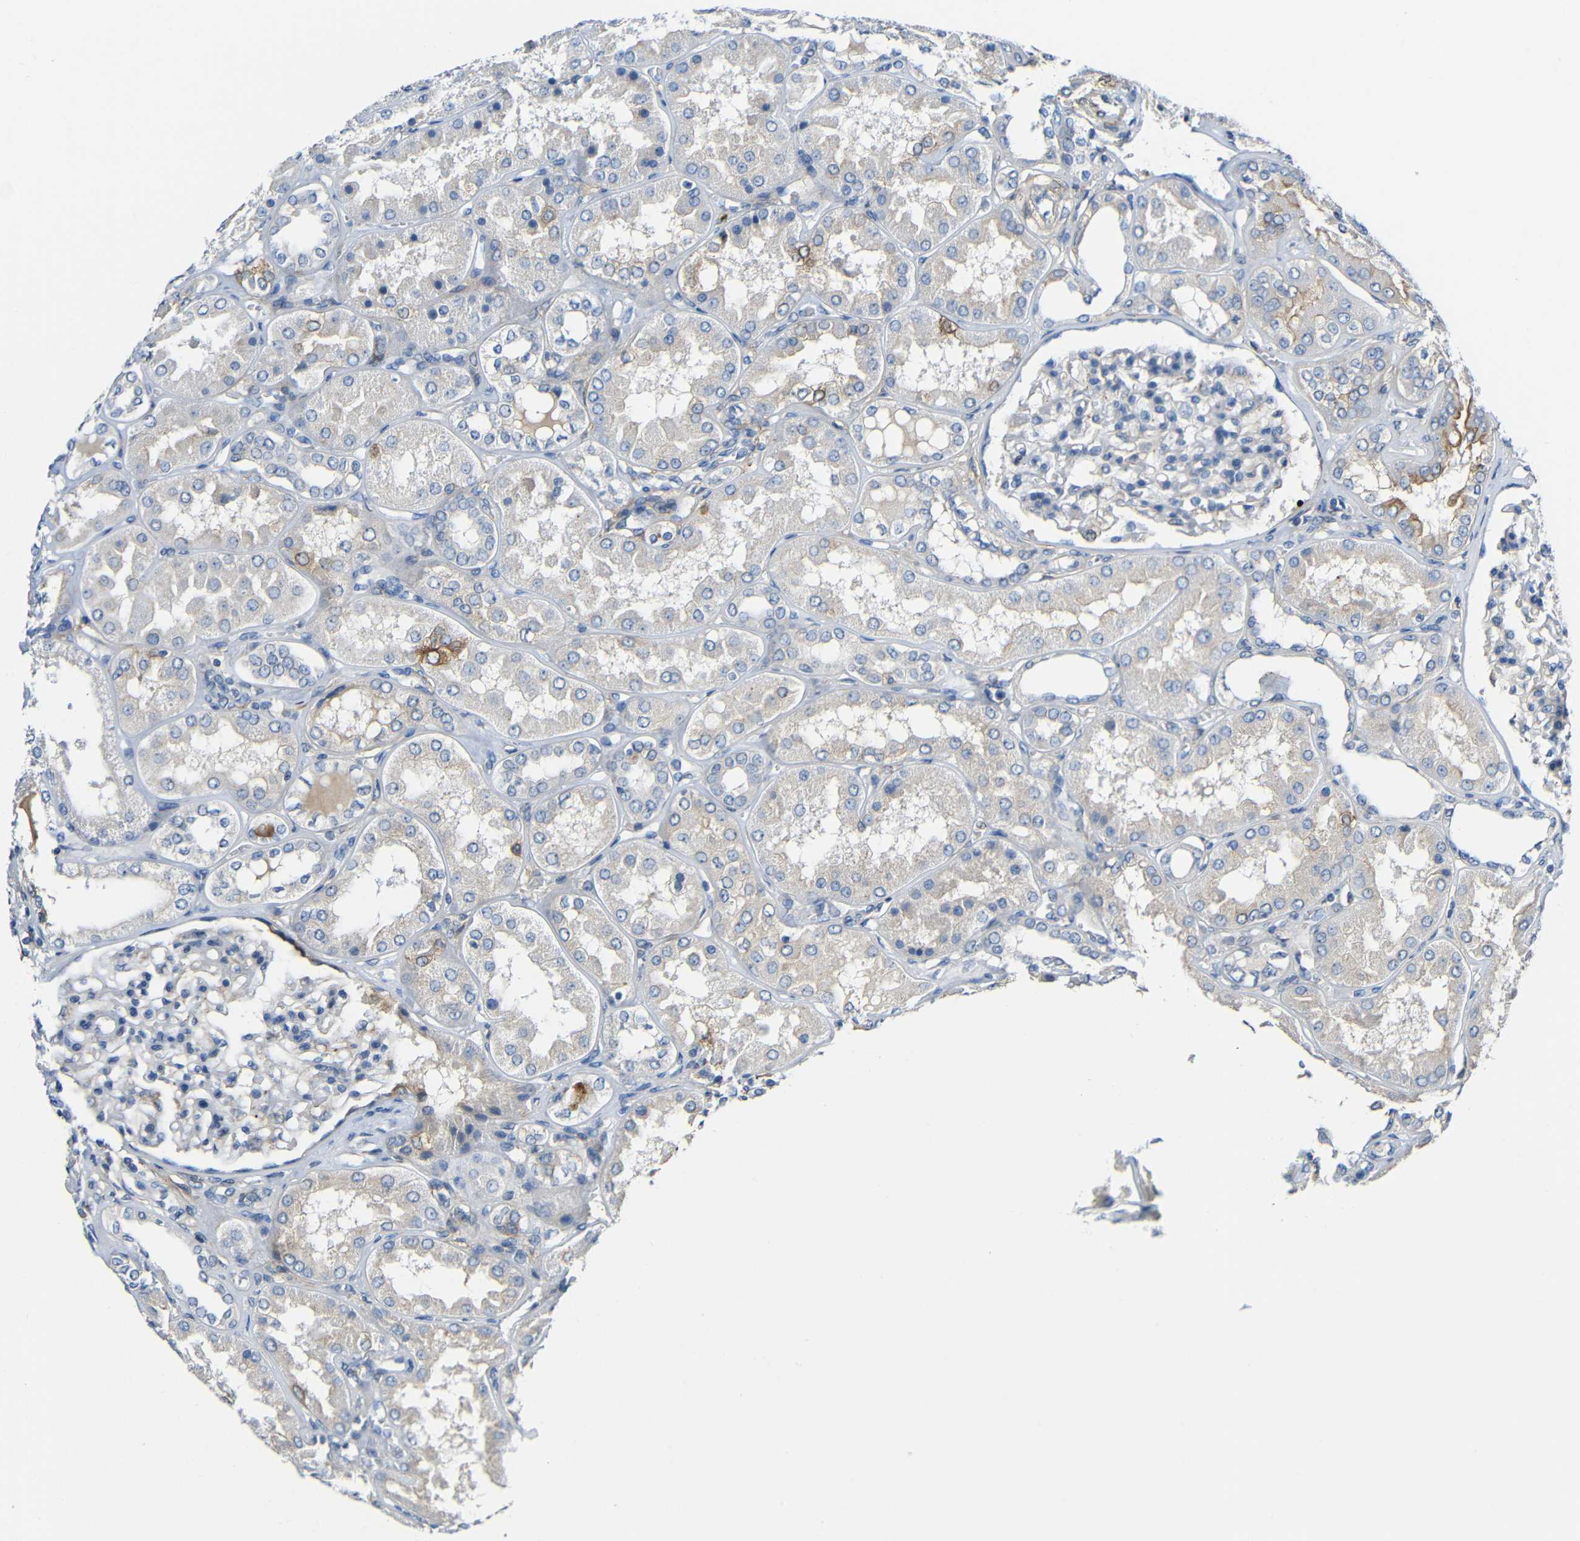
{"staining": {"intensity": "negative", "quantity": "none", "location": "none"}, "tissue": "kidney", "cell_type": "Cells in glomeruli", "image_type": "normal", "snomed": [{"axis": "morphology", "description": "Normal tissue, NOS"}, {"axis": "topography", "description": "Kidney"}], "caption": "Immunohistochemistry (IHC) image of benign kidney: human kidney stained with DAB exhibits no significant protein positivity in cells in glomeruli.", "gene": "DCLK1", "patient": {"sex": "female", "age": 56}}